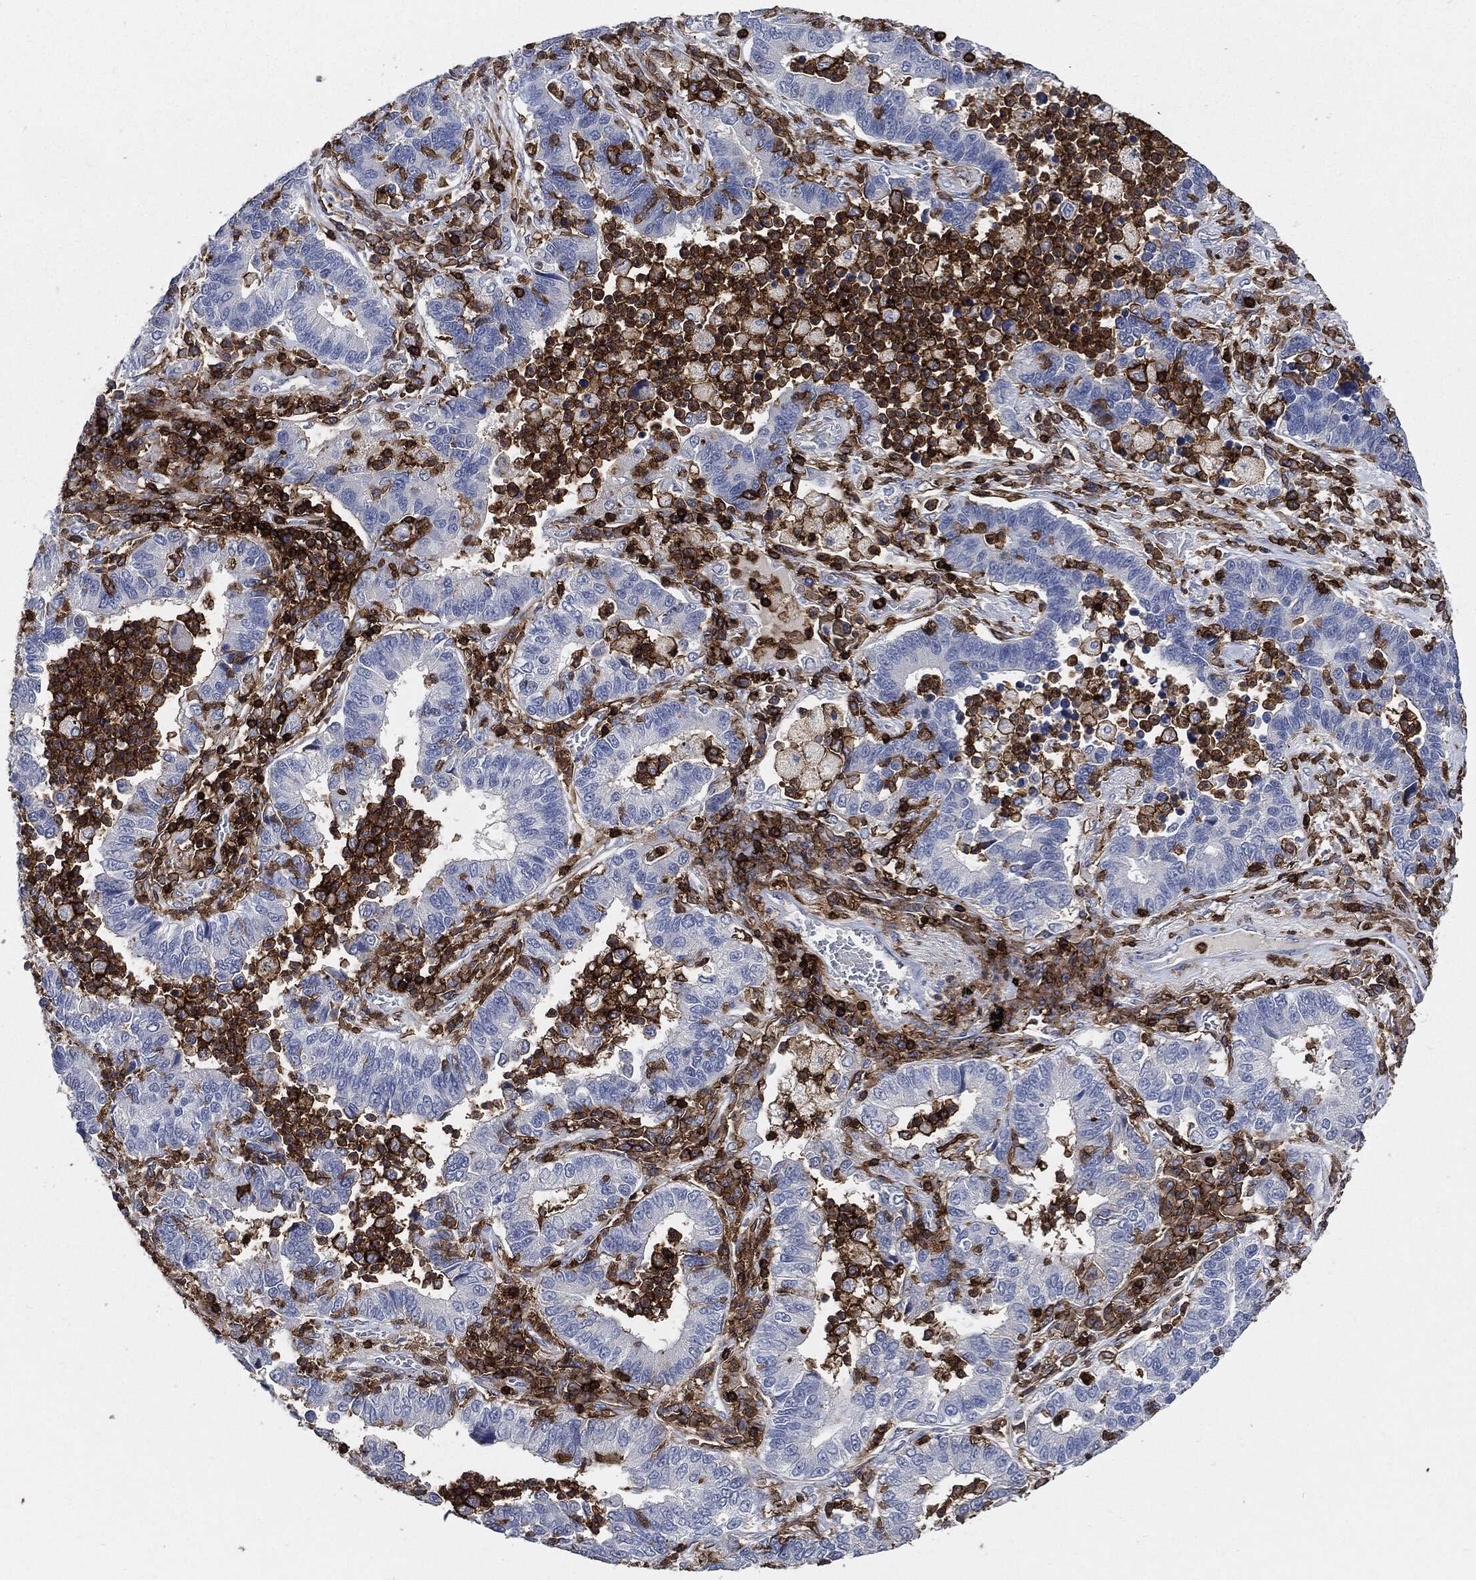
{"staining": {"intensity": "negative", "quantity": "none", "location": "none"}, "tissue": "lung cancer", "cell_type": "Tumor cells", "image_type": "cancer", "snomed": [{"axis": "morphology", "description": "Adenocarcinoma, NOS"}, {"axis": "topography", "description": "Lung"}], "caption": "Lung cancer was stained to show a protein in brown. There is no significant staining in tumor cells.", "gene": "PTPRC", "patient": {"sex": "female", "age": 57}}